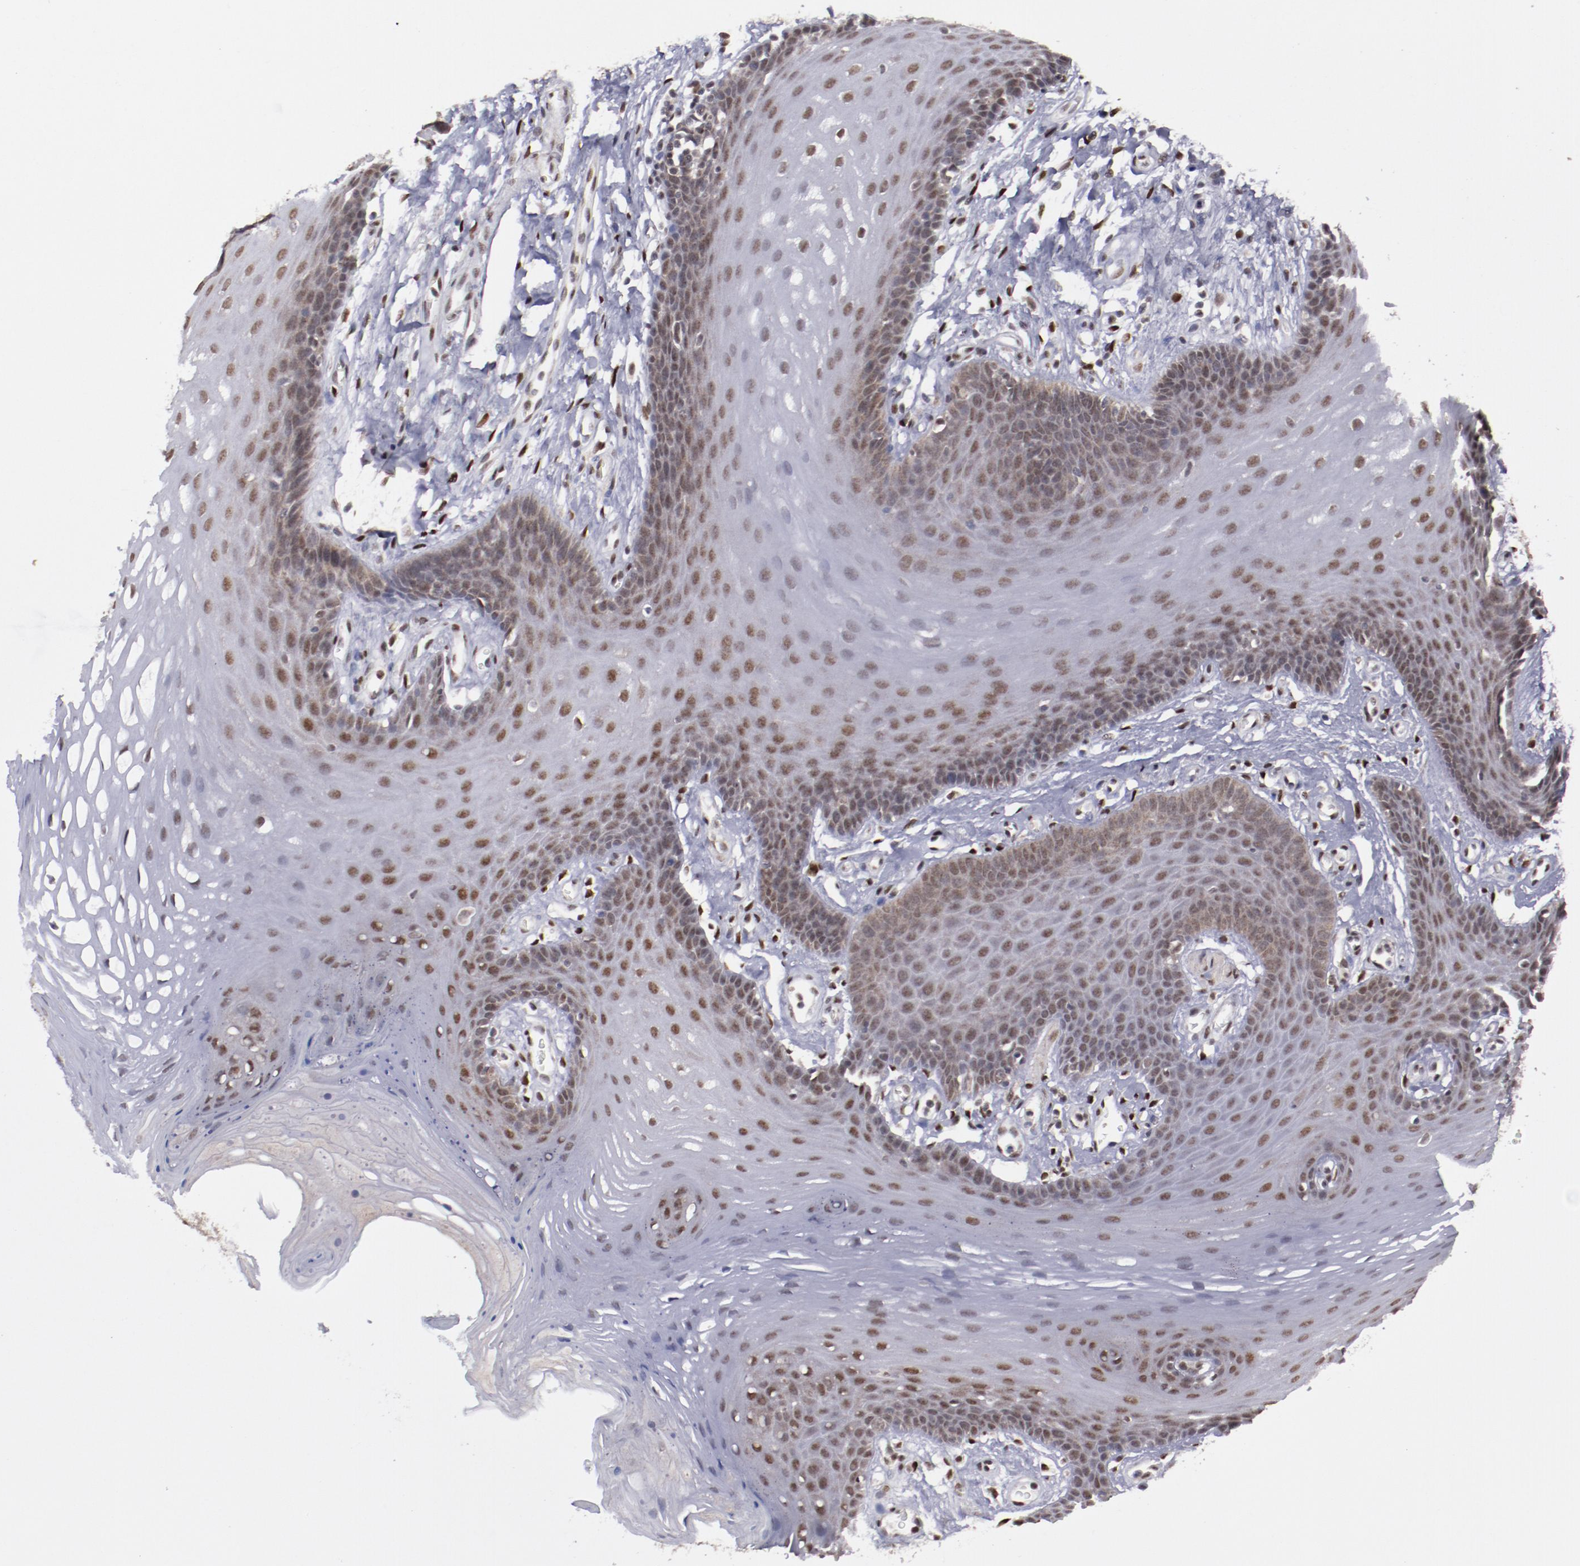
{"staining": {"intensity": "moderate", "quantity": "25%-75%", "location": "nuclear"}, "tissue": "oral mucosa", "cell_type": "Squamous epithelial cells", "image_type": "normal", "snomed": [{"axis": "morphology", "description": "Normal tissue, NOS"}, {"axis": "topography", "description": "Oral tissue"}], "caption": "IHC photomicrograph of benign human oral mucosa stained for a protein (brown), which shows medium levels of moderate nuclear staining in approximately 25%-75% of squamous epithelial cells.", "gene": "ARNT", "patient": {"sex": "male", "age": 62}}